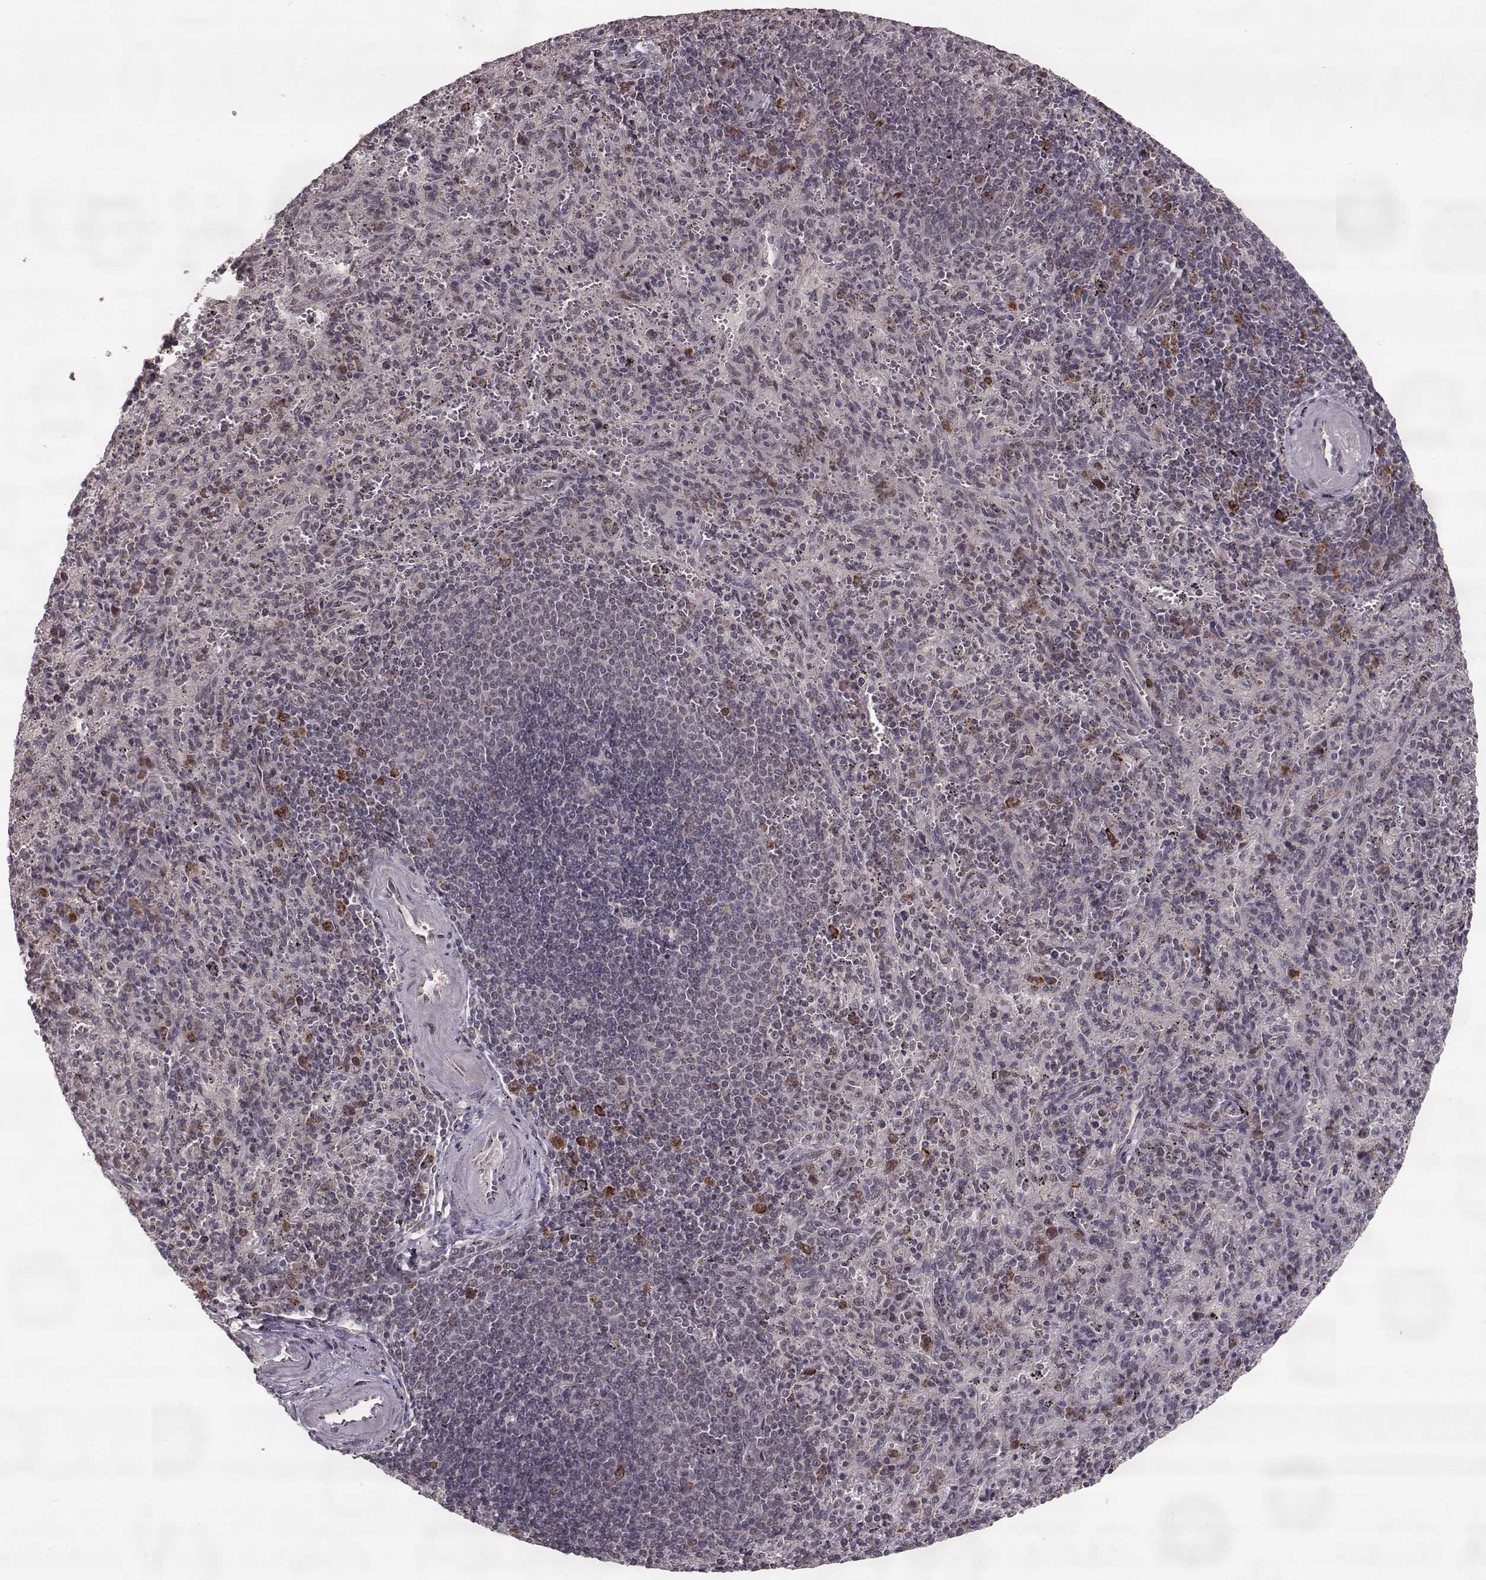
{"staining": {"intensity": "moderate", "quantity": "<25%", "location": "cytoplasmic/membranous"}, "tissue": "spleen", "cell_type": "Cells in red pulp", "image_type": "normal", "snomed": [{"axis": "morphology", "description": "Normal tissue, NOS"}, {"axis": "topography", "description": "Spleen"}], "caption": "Cells in red pulp display low levels of moderate cytoplasmic/membranous staining in about <25% of cells in normal spleen.", "gene": "ELOVL5", "patient": {"sex": "male", "age": 57}}